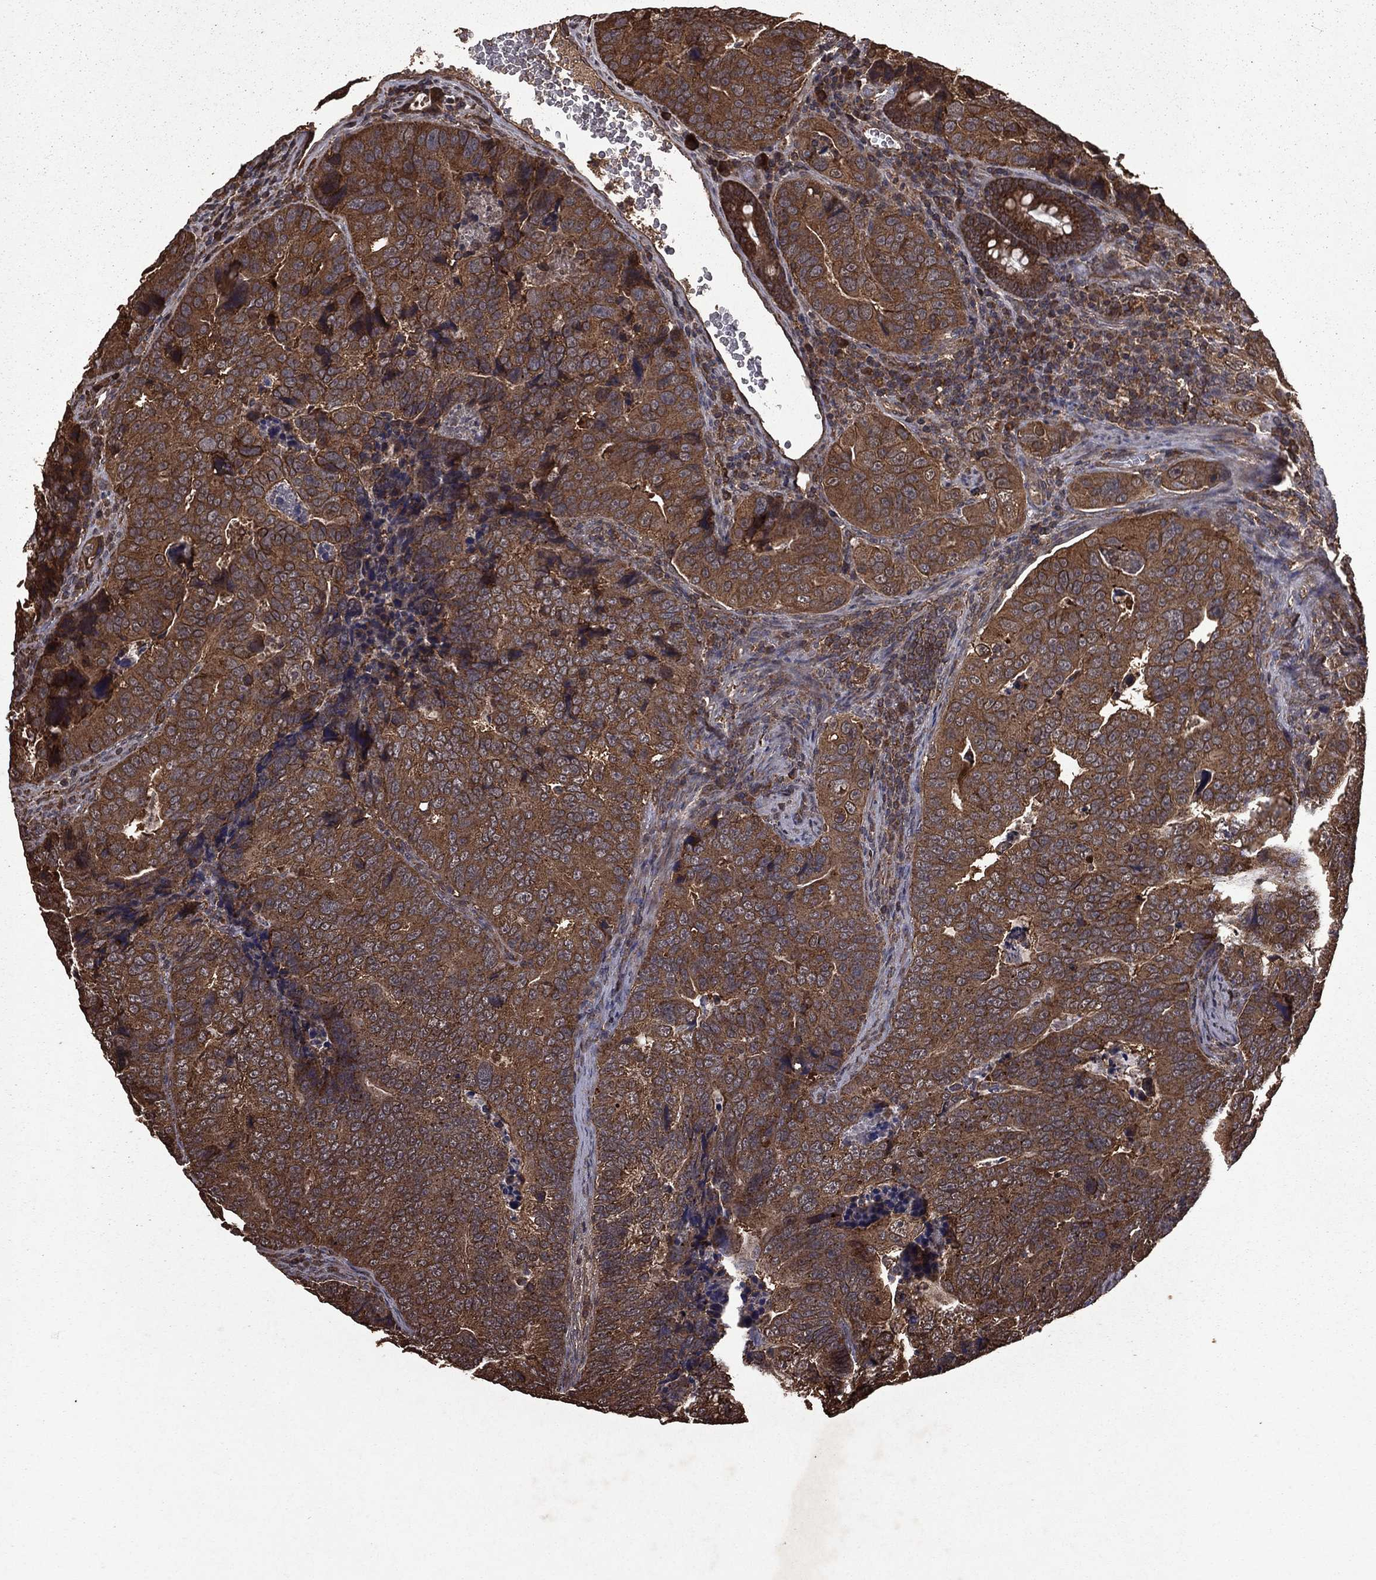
{"staining": {"intensity": "moderate", "quantity": ">75%", "location": "cytoplasmic/membranous"}, "tissue": "colorectal cancer", "cell_type": "Tumor cells", "image_type": "cancer", "snomed": [{"axis": "morphology", "description": "Adenocarcinoma, NOS"}, {"axis": "topography", "description": "Colon"}], "caption": "Moderate cytoplasmic/membranous positivity is appreciated in approximately >75% of tumor cells in adenocarcinoma (colorectal).", "gene": "BIRC6", "patient": {"sex": "female", "age": 72}}